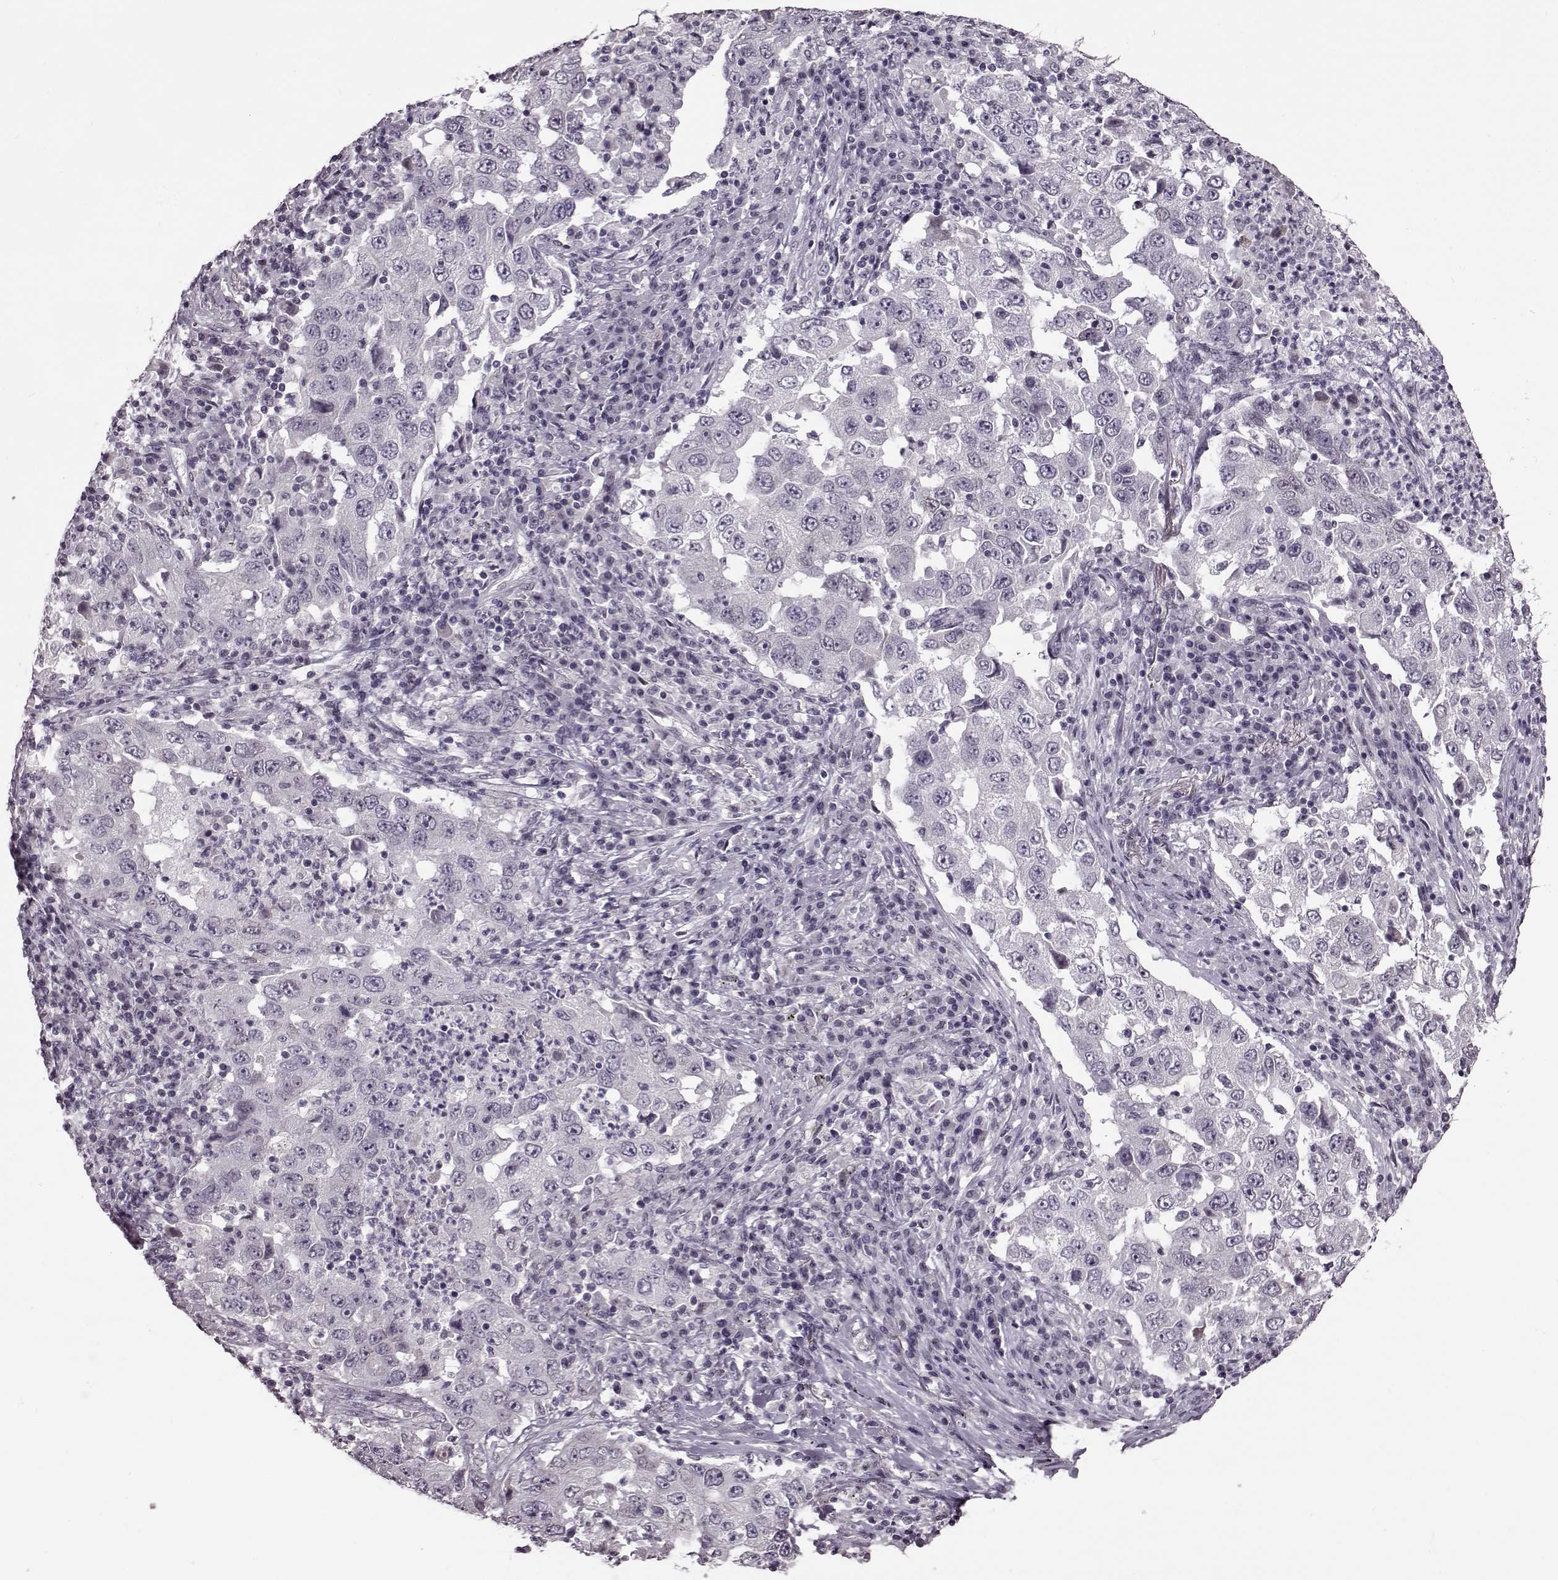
{"staining": {"intensity": "negative", "quantity": "none", "location": "none"}, "tissue": "lung cancer", "cell_type": "Tumor cells", "image_type": "cancer", "snomed": [{"axis": "morphology", "description": "Adenocarcinoma, NOS"}, {"axis": "topography", "description": "Lung"}], "caption": "Photomicrograph shows no protein expression in tumor cells of lung cancer (adenocarcinoma) tissue.", "gene": "STX1B", "patient": {"sex": "male", "age": 73}}